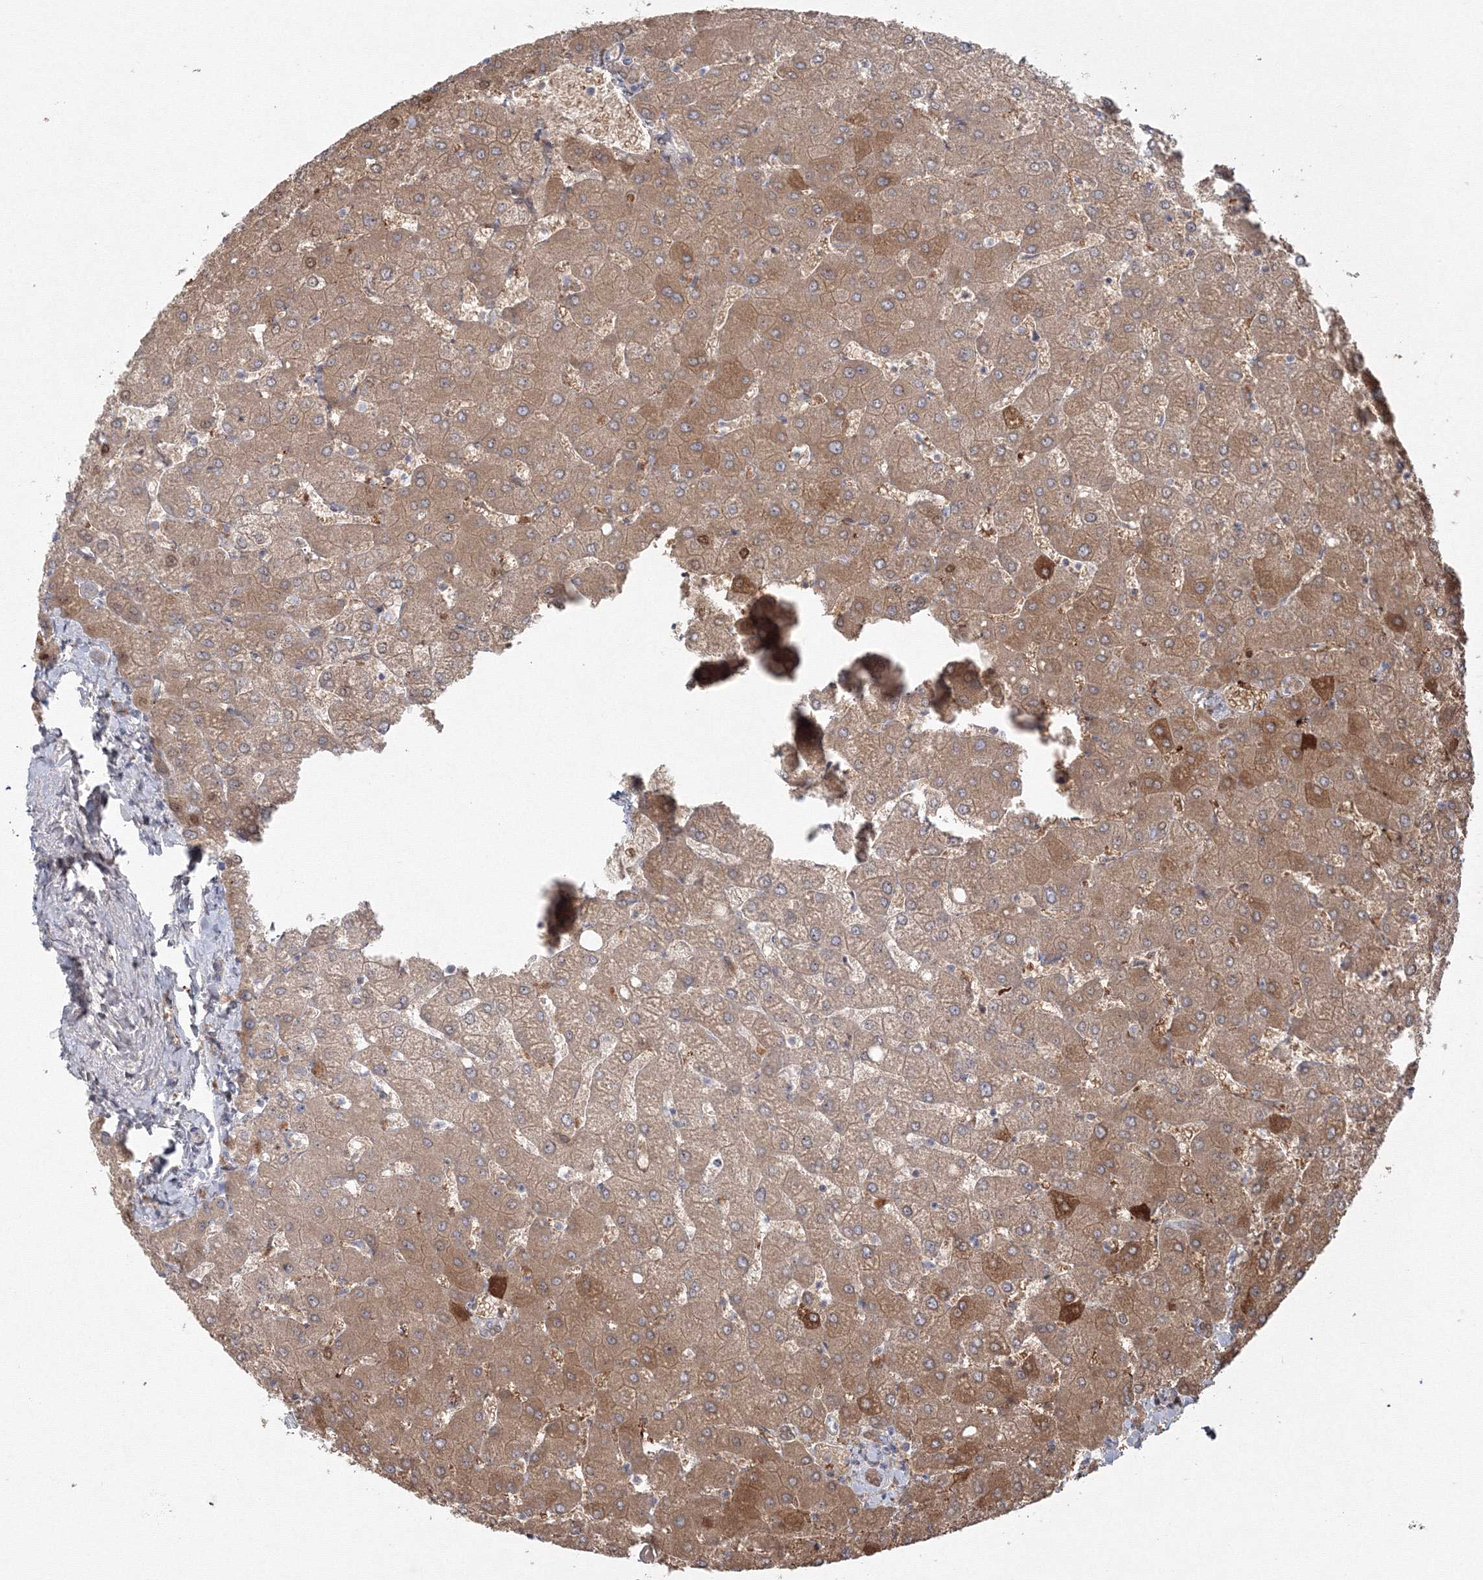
{"staining": {"intensity": "moderate", "quantity": "<25%", "location": "cytoplasmic/membranous"}, "tissue": "liver", "cell_type": "Cholangiocytes", "image_type": "normal", "snomed": [{"axis": "morphology", "description": "Normal tissue, NOS"}, {"axis": "topography", "description": "Liver"}], "caption": "This micrograph exhibits immunohistochemistry (IHC) staining of normal liver, with low moderate cytoplasmic/membranous expression in about <25% of cholangiocytes.", "gene": "WDR49", "patient": {"sex": "female", "age": 54}}